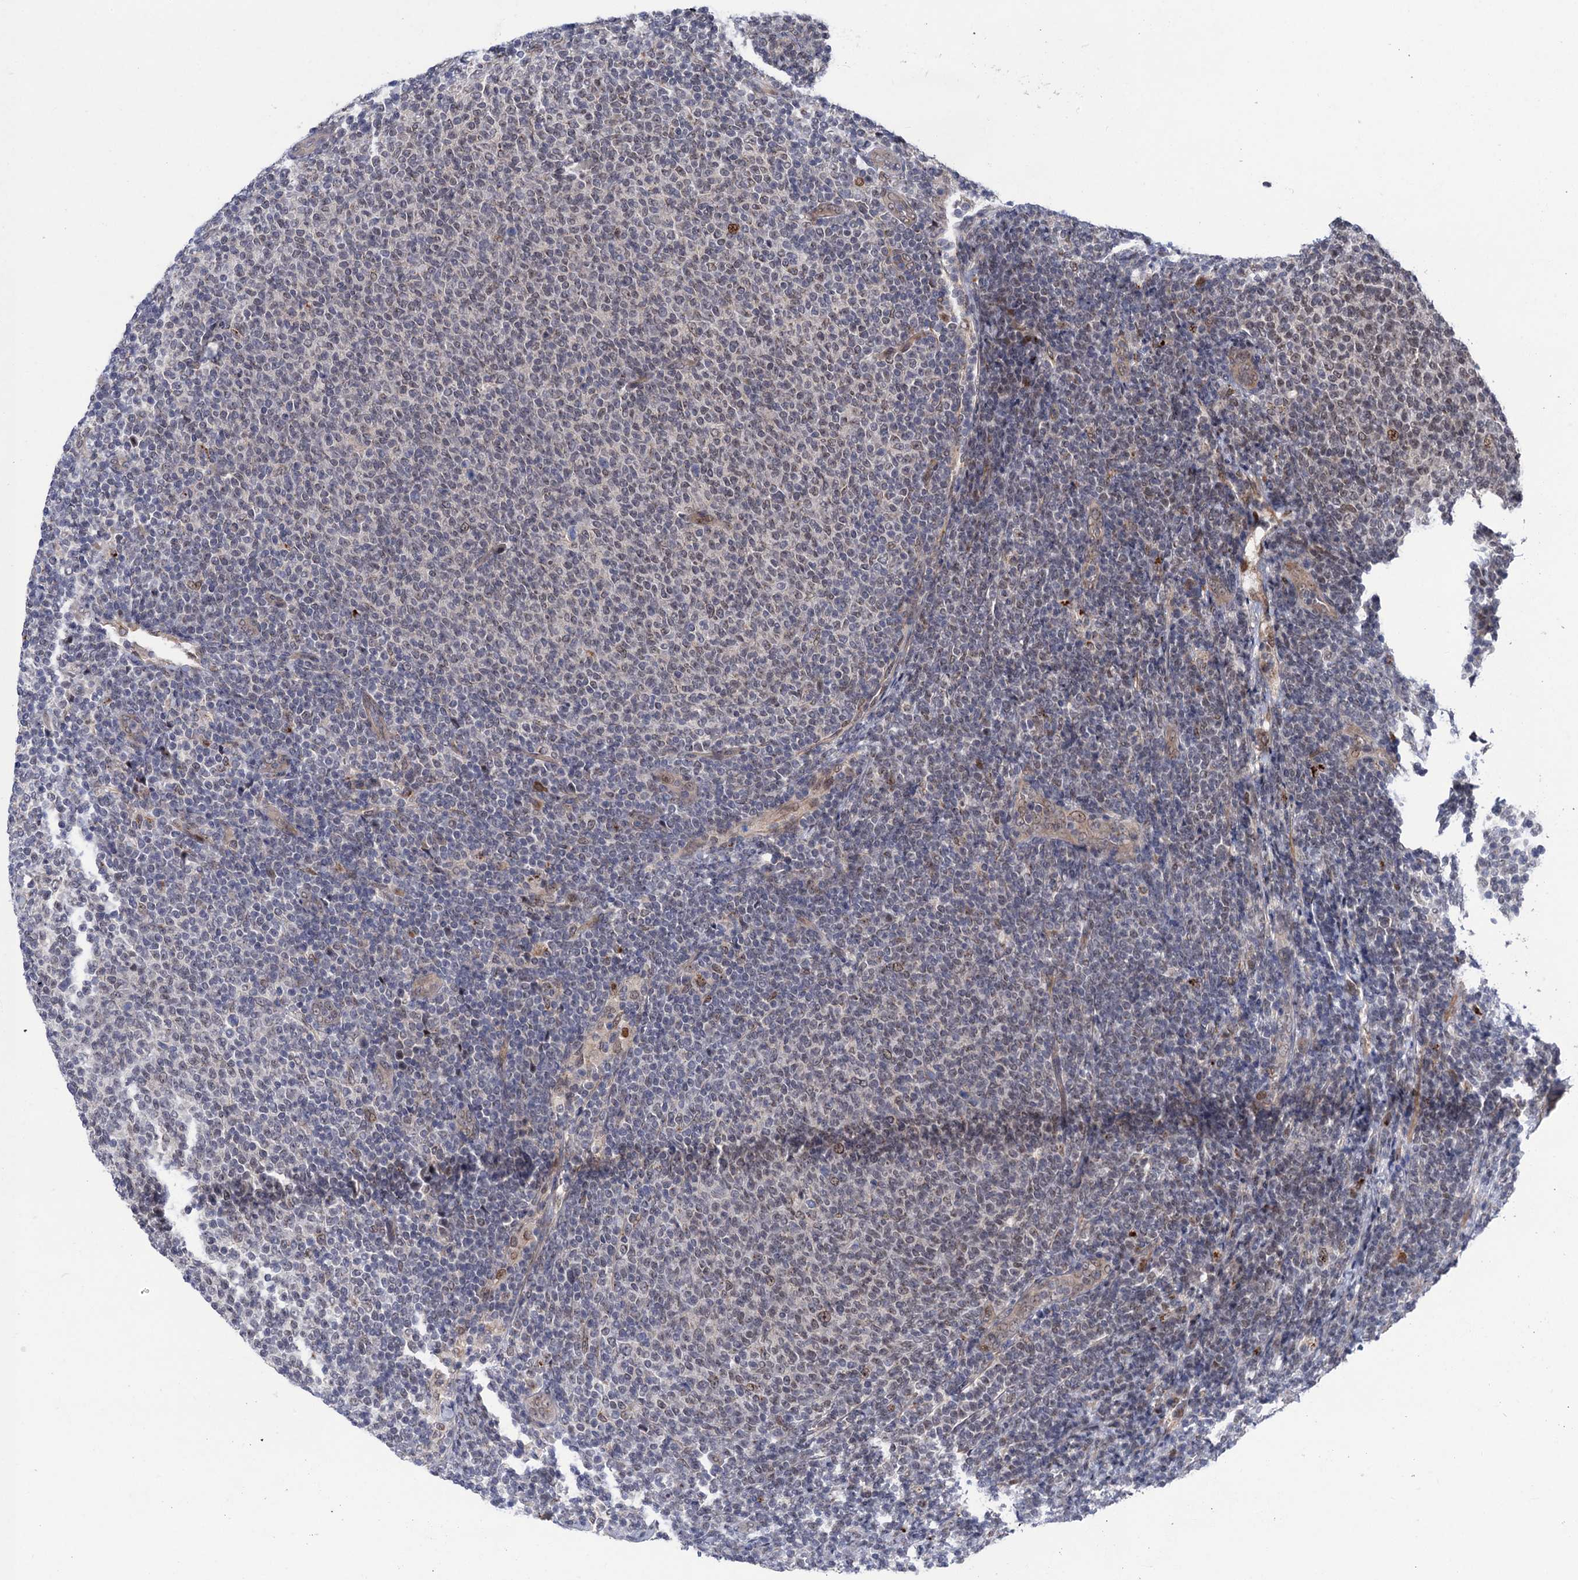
{"staining": {"intensity": "negative", "quantity": "none", "location": "none"}, "tissue": "lymphoma", "cell_type": "Tumor cells", "image_type": "cancer", "snomed": [{"axis": "morphology", "description": "Malignant lymphoma, non-Hodgkin's type, Low grade"}, {"axis": "topography", "description": "Lymph node"}], "caption": "A high-resolution micrograph shows immunohistochemistry (IHC) staining of lymphoma, which reveals no significant positivity in tumor cells.", "gene": "NEK8", "patient": {"sex": "male", "age": 66}}